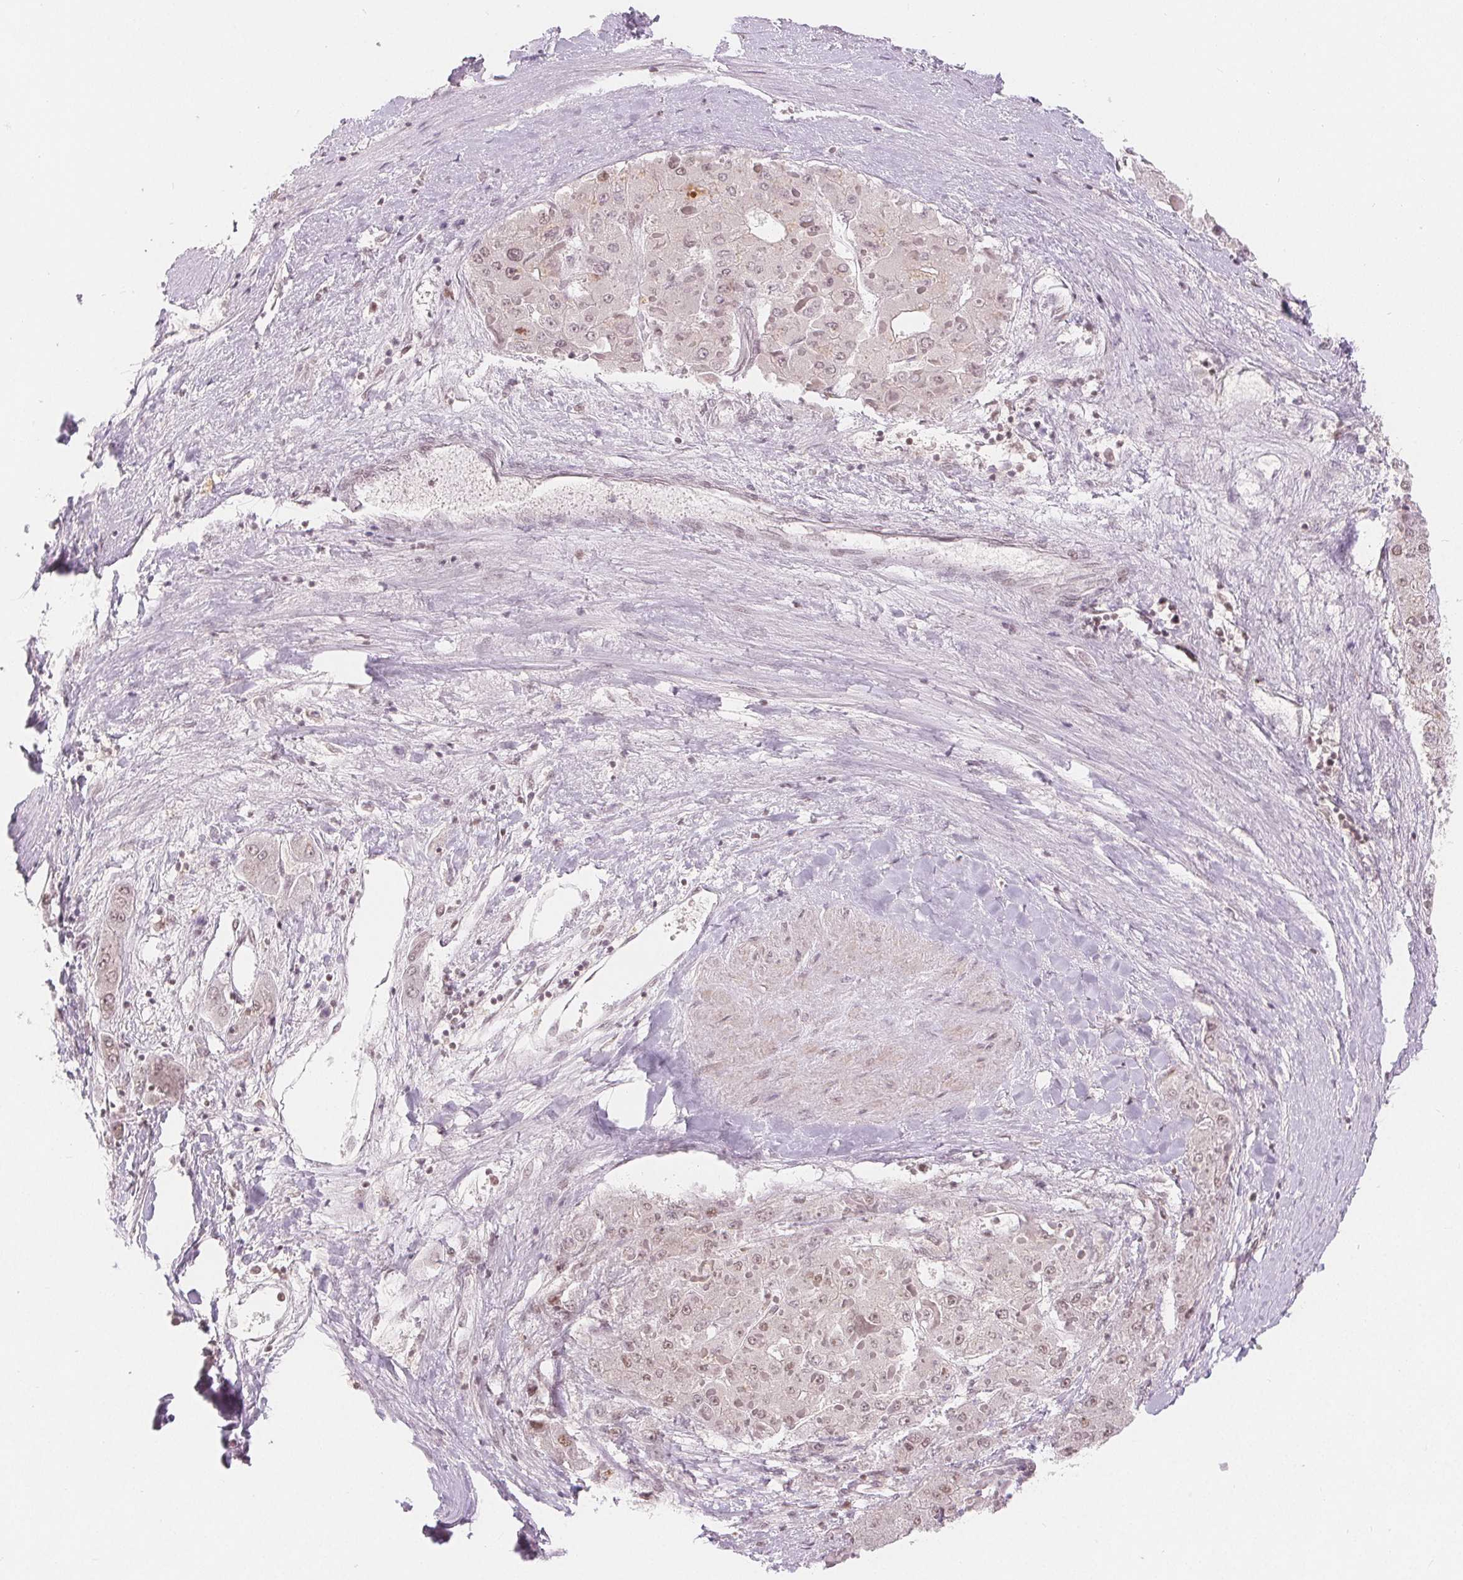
{"staining": {"intensity": "weak", "quantity": "<25%", "location": "nuclear"}, "tissue": "liver cancer", "cell_type": "Tumor cells", "image_type": "cancer", "snomed": [{"axis": "morphology", "description": "Carcinoma, Hepatocellular, NOS"}, {"axis": "topography", "description": "Liver"}], "caption": "IHC image of neoplastic tissue: hepatocellular carcinoma (liver) stained with DAB displays no significant protein positivity in tumor cells.", "gene": "DEK", "patient": {"sex": "female", "age": 73}}